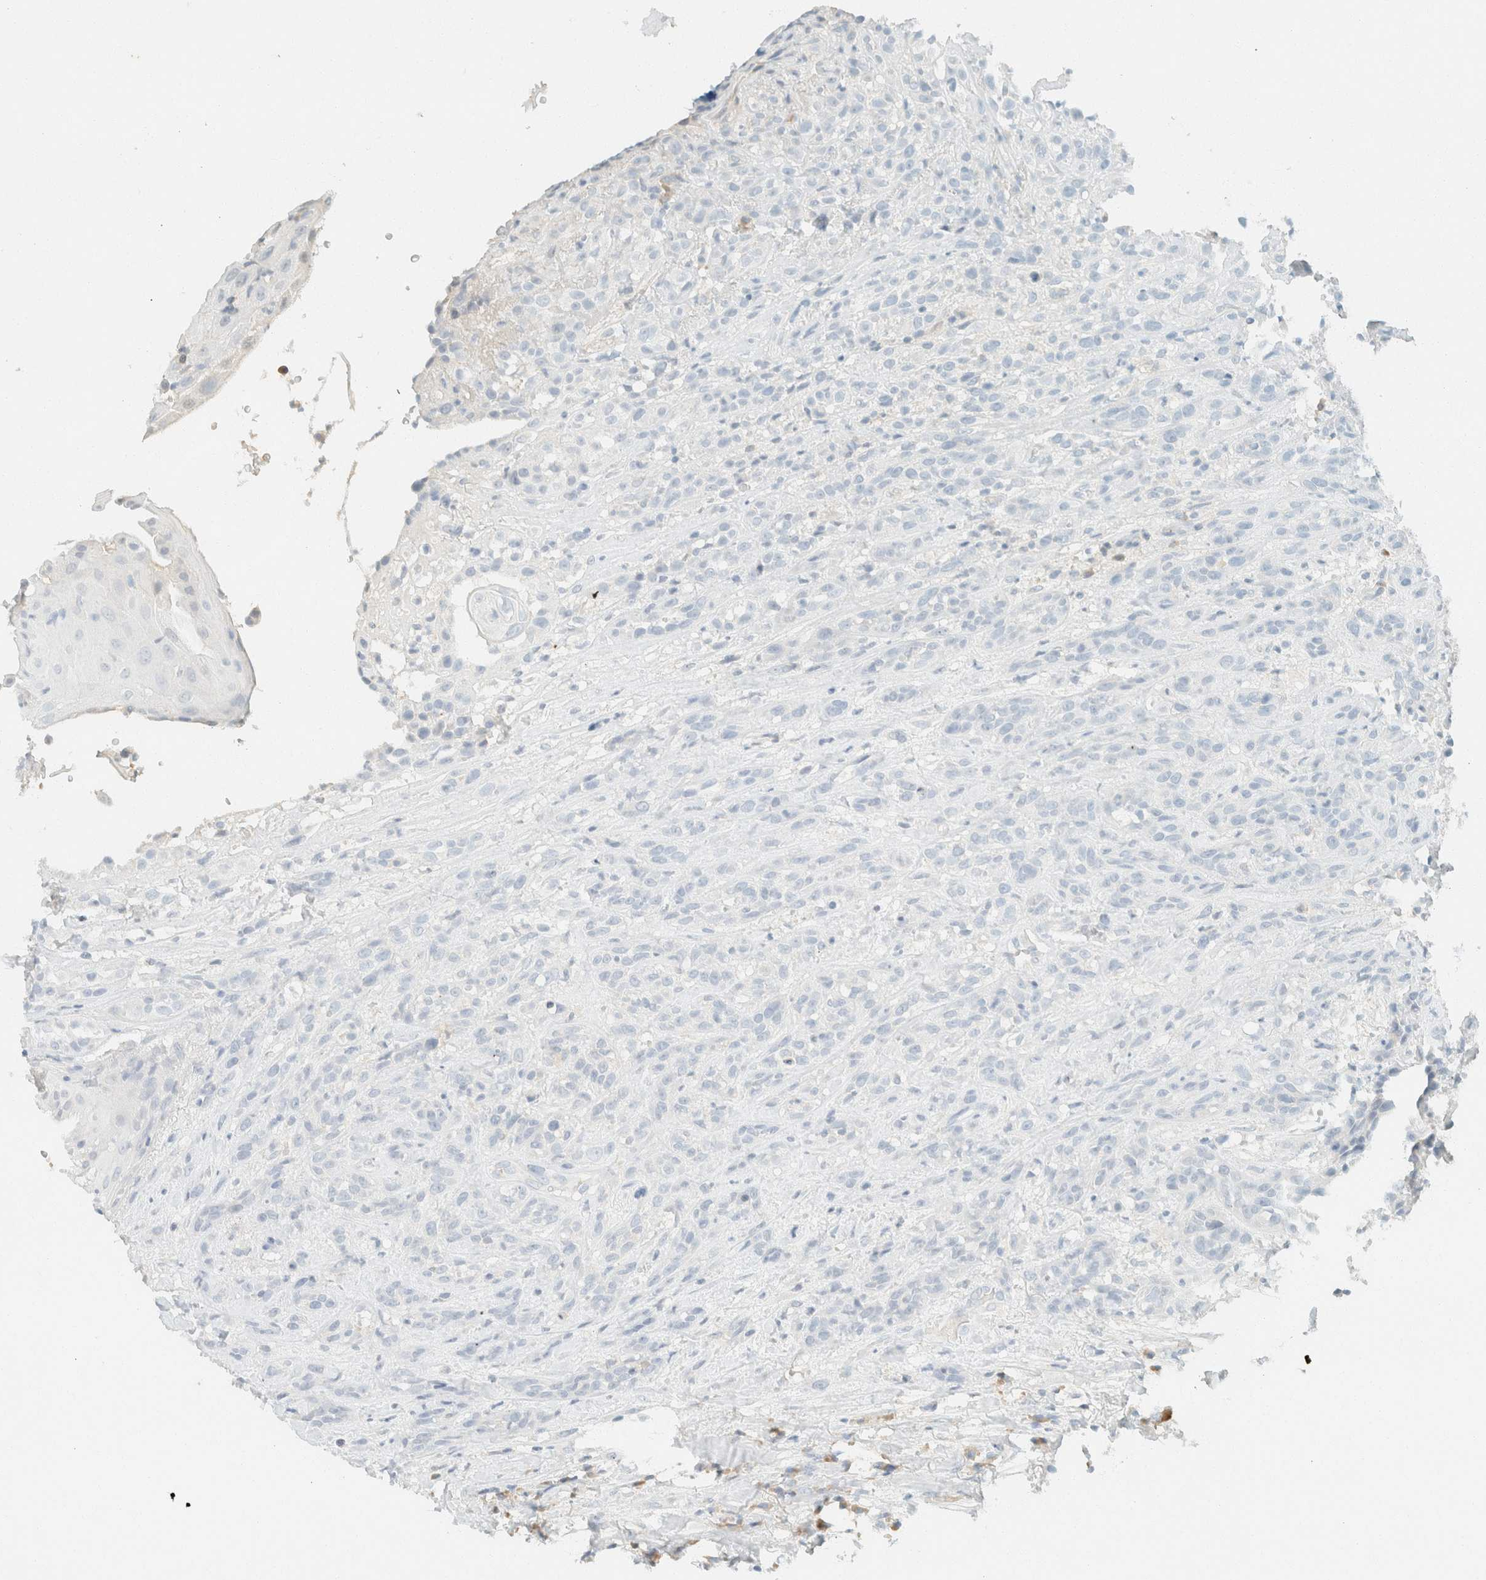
{"staining": {"intensity": "negative", "quantity": "none", "location": "none"}, "tissue": "head and neck cancer", "cell_type": "Tumor cells", "image_type": "cancer", "snomed": [{"axis": "morphology", "description": "Normal tissue, NOS"}, {"axis": "morphology", "description": "Squamous cell carcinoma, NOS"}, {"axis": "topography", "description": "Cartilage tissue"}, {"axis": "topography", "description": "Head-Neck"}], "caption": "Tumor cells show no significant protein positivity in head and neck squamous cell carcinoma.", "gene": "GPA33", "patient": {"sex": "male", "age": 62}}